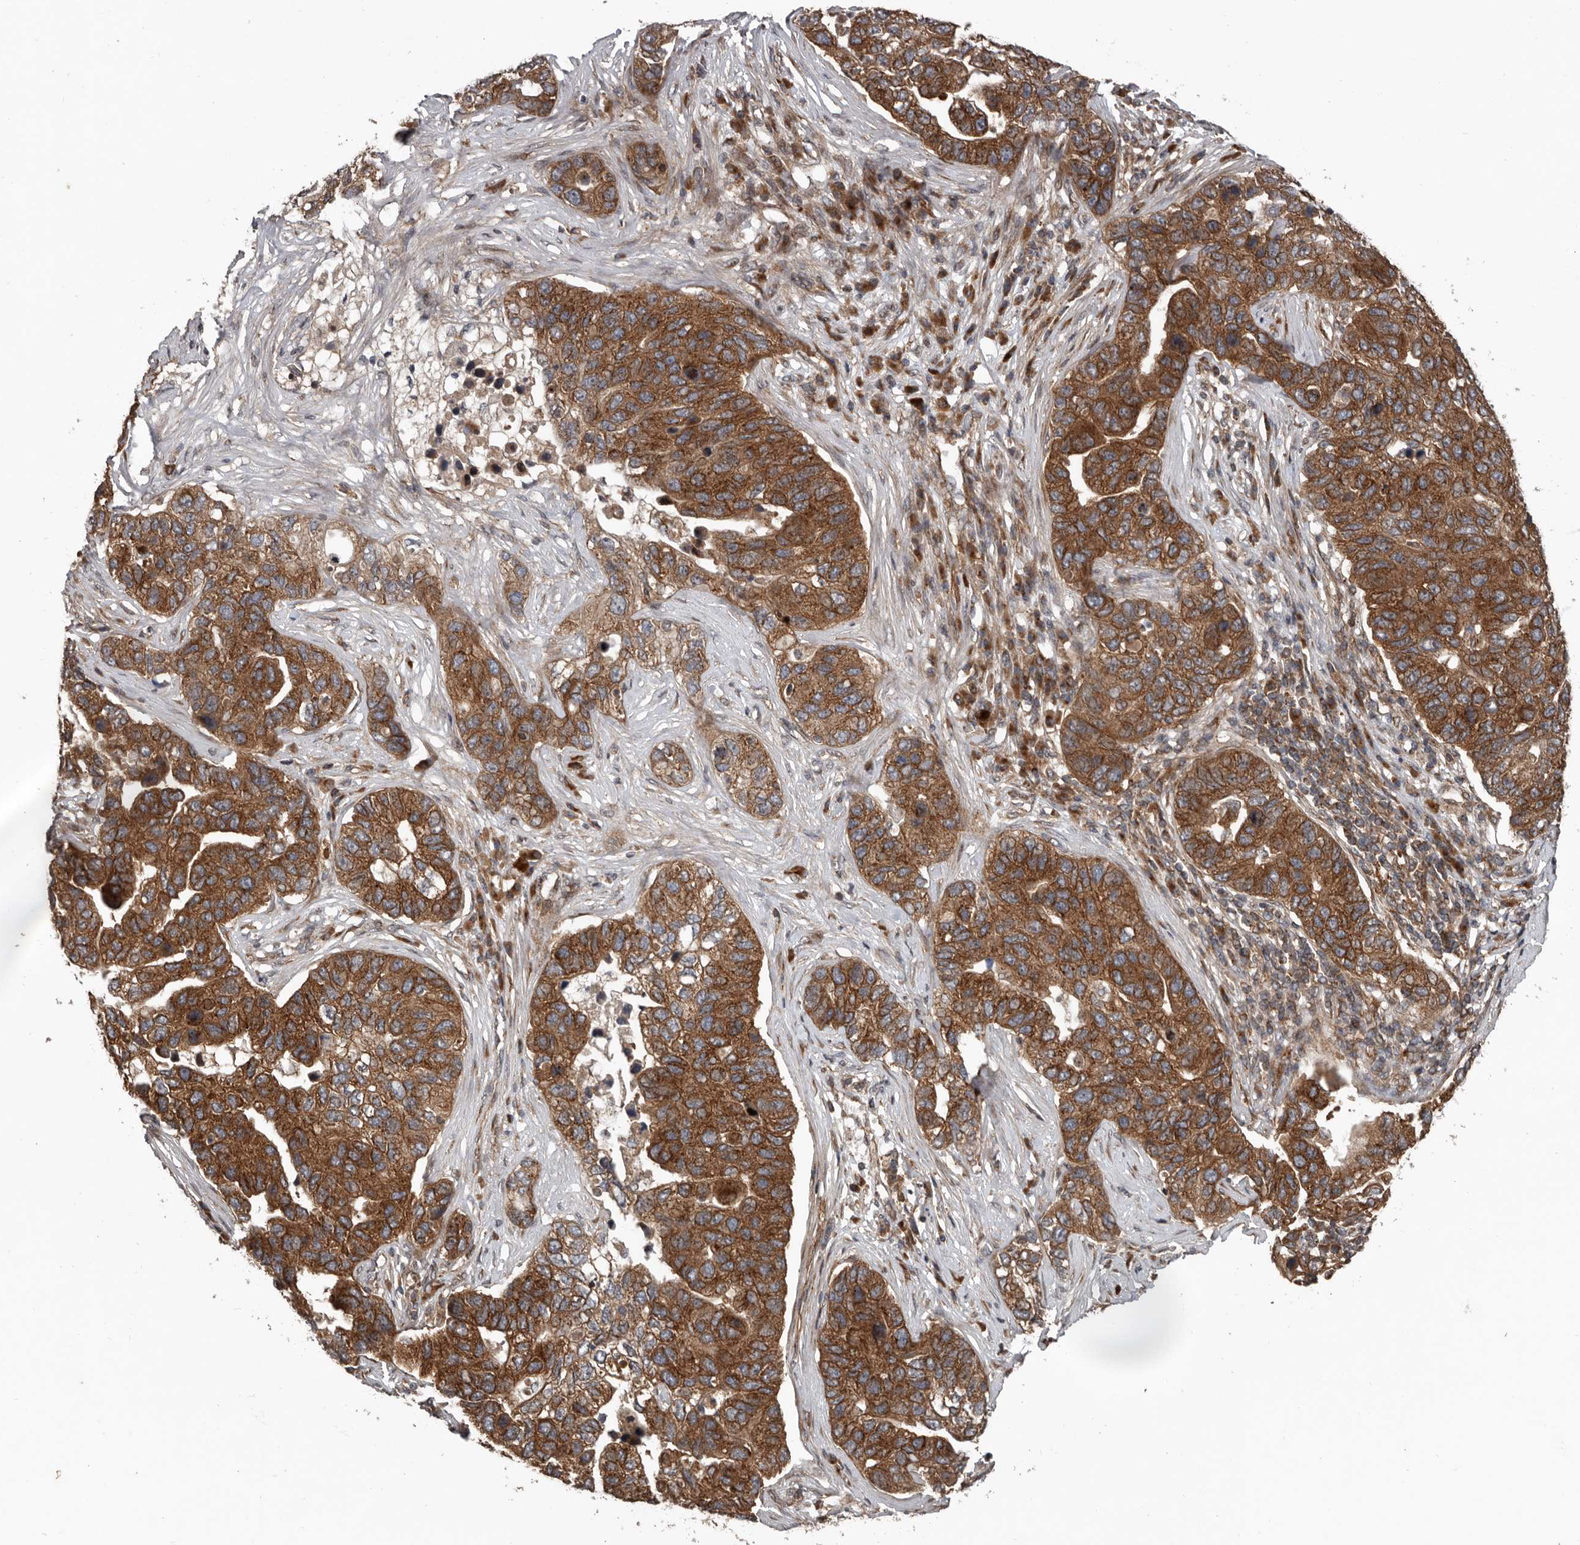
{"staining": {"intensity": "strong", "quantity": ">75%", "location": "cytoplasmic/membranous"}, "tissue": "pancreatic cancer", "cell_type": "Tumor cells", "image_type": "cancer", "snomed": [{"axis": "morphology", "description": "Adenocarcinoma, NOS"}, {"axis": "topography", "description": "Pancreas"}], "caption": "About >75% of tumor cells in pancreatic cancer (adenocarcinoma) demonstrate strong cytoplasmic/membranous protein positivity as visualized by brown immunohistochemical staining.", "gene": "CCDC190", "patient": {"sex": "female", "age": 61}}